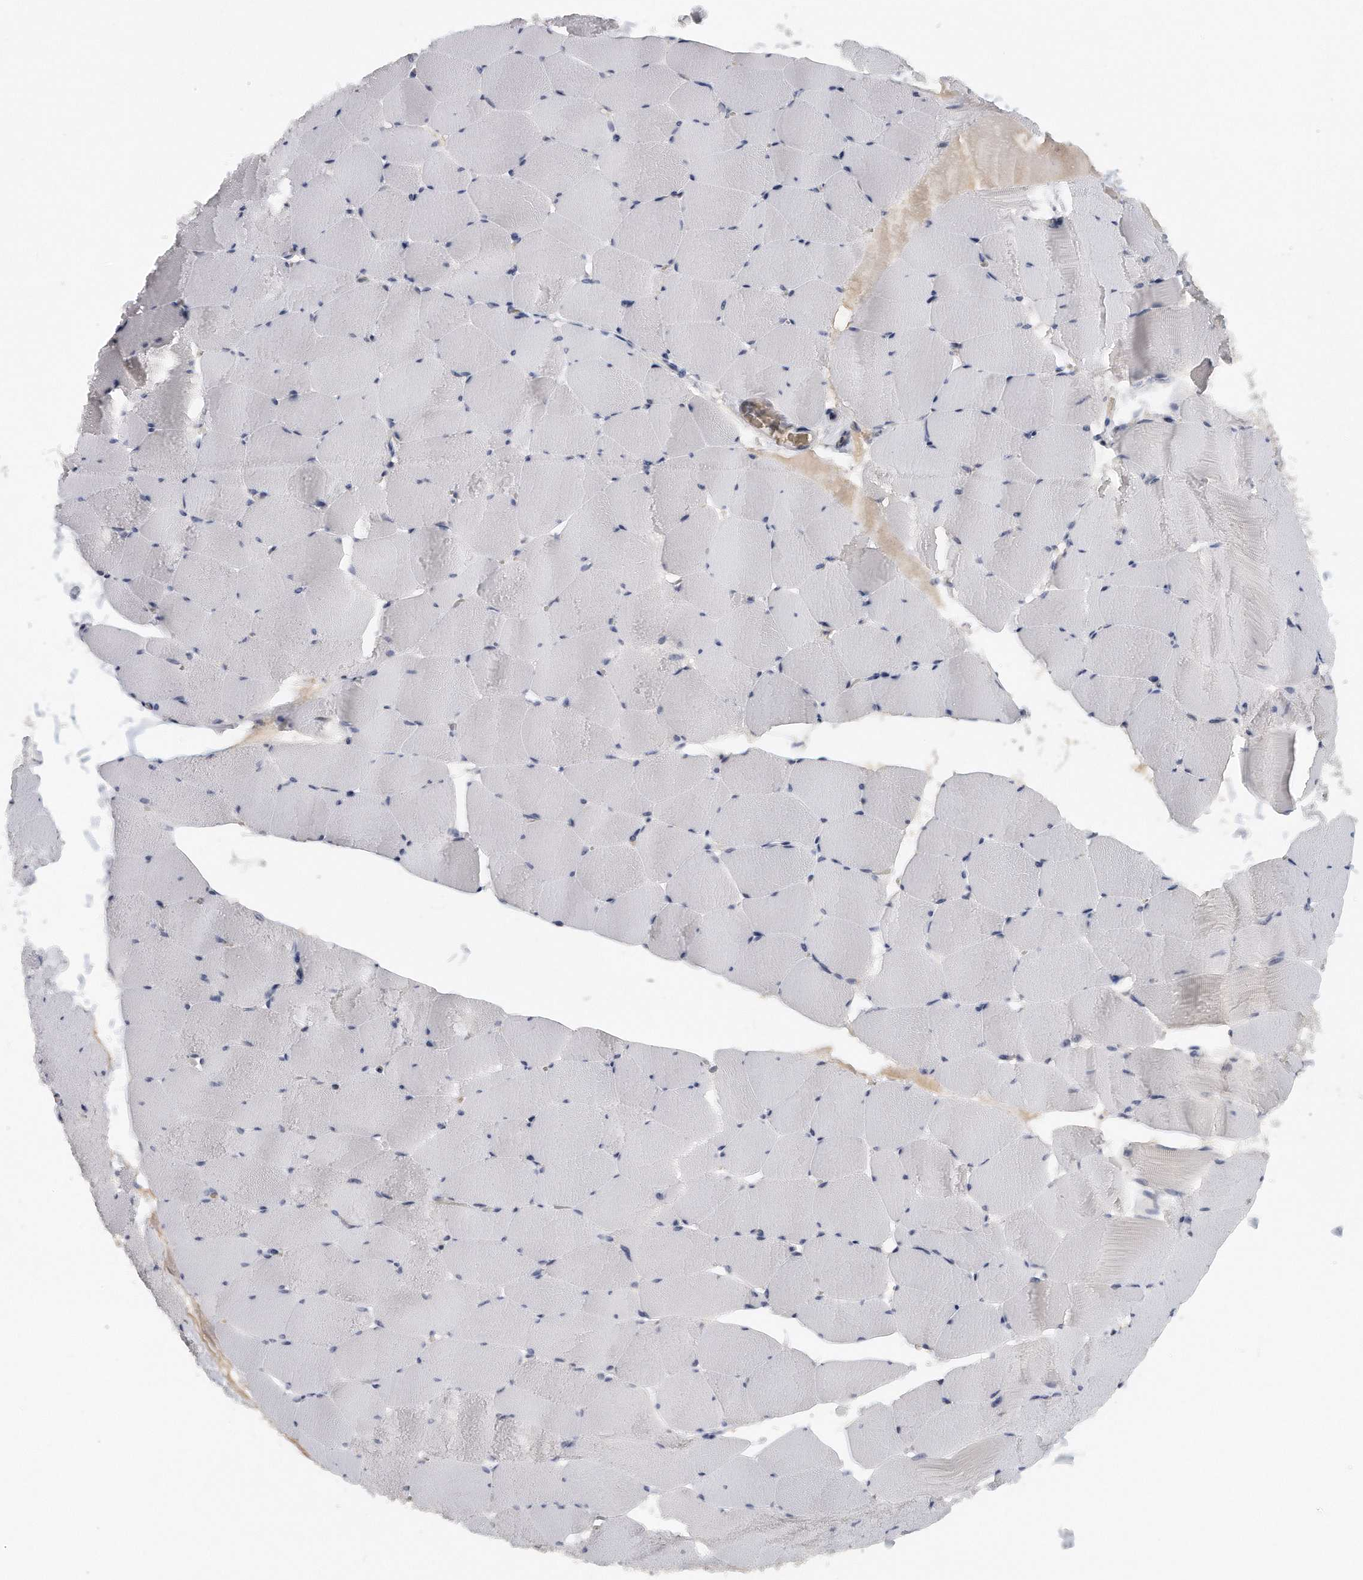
{"staining": {"intensity": "negative", "quantity": "none", "location": "none"}, "tissue": "skeletal muscle", "cell_type": "Myocytes", "image_type": "normal", "snomed": [{"axis": "morphology", "description": "Normal tissue, NOS"}, {"axis": "topography", "description": "Skeletal muscle"}], "caption": "Immunohistochemistry photomicrograph of unremarkable skeletal muscle: skeletal muscle stained with DAB (3,3'-diaminobenzidine) demonstrates no significant protein positivity in myocytes.", "gene": "DDX43", "patient": {"sex": "male", "age": 62}}